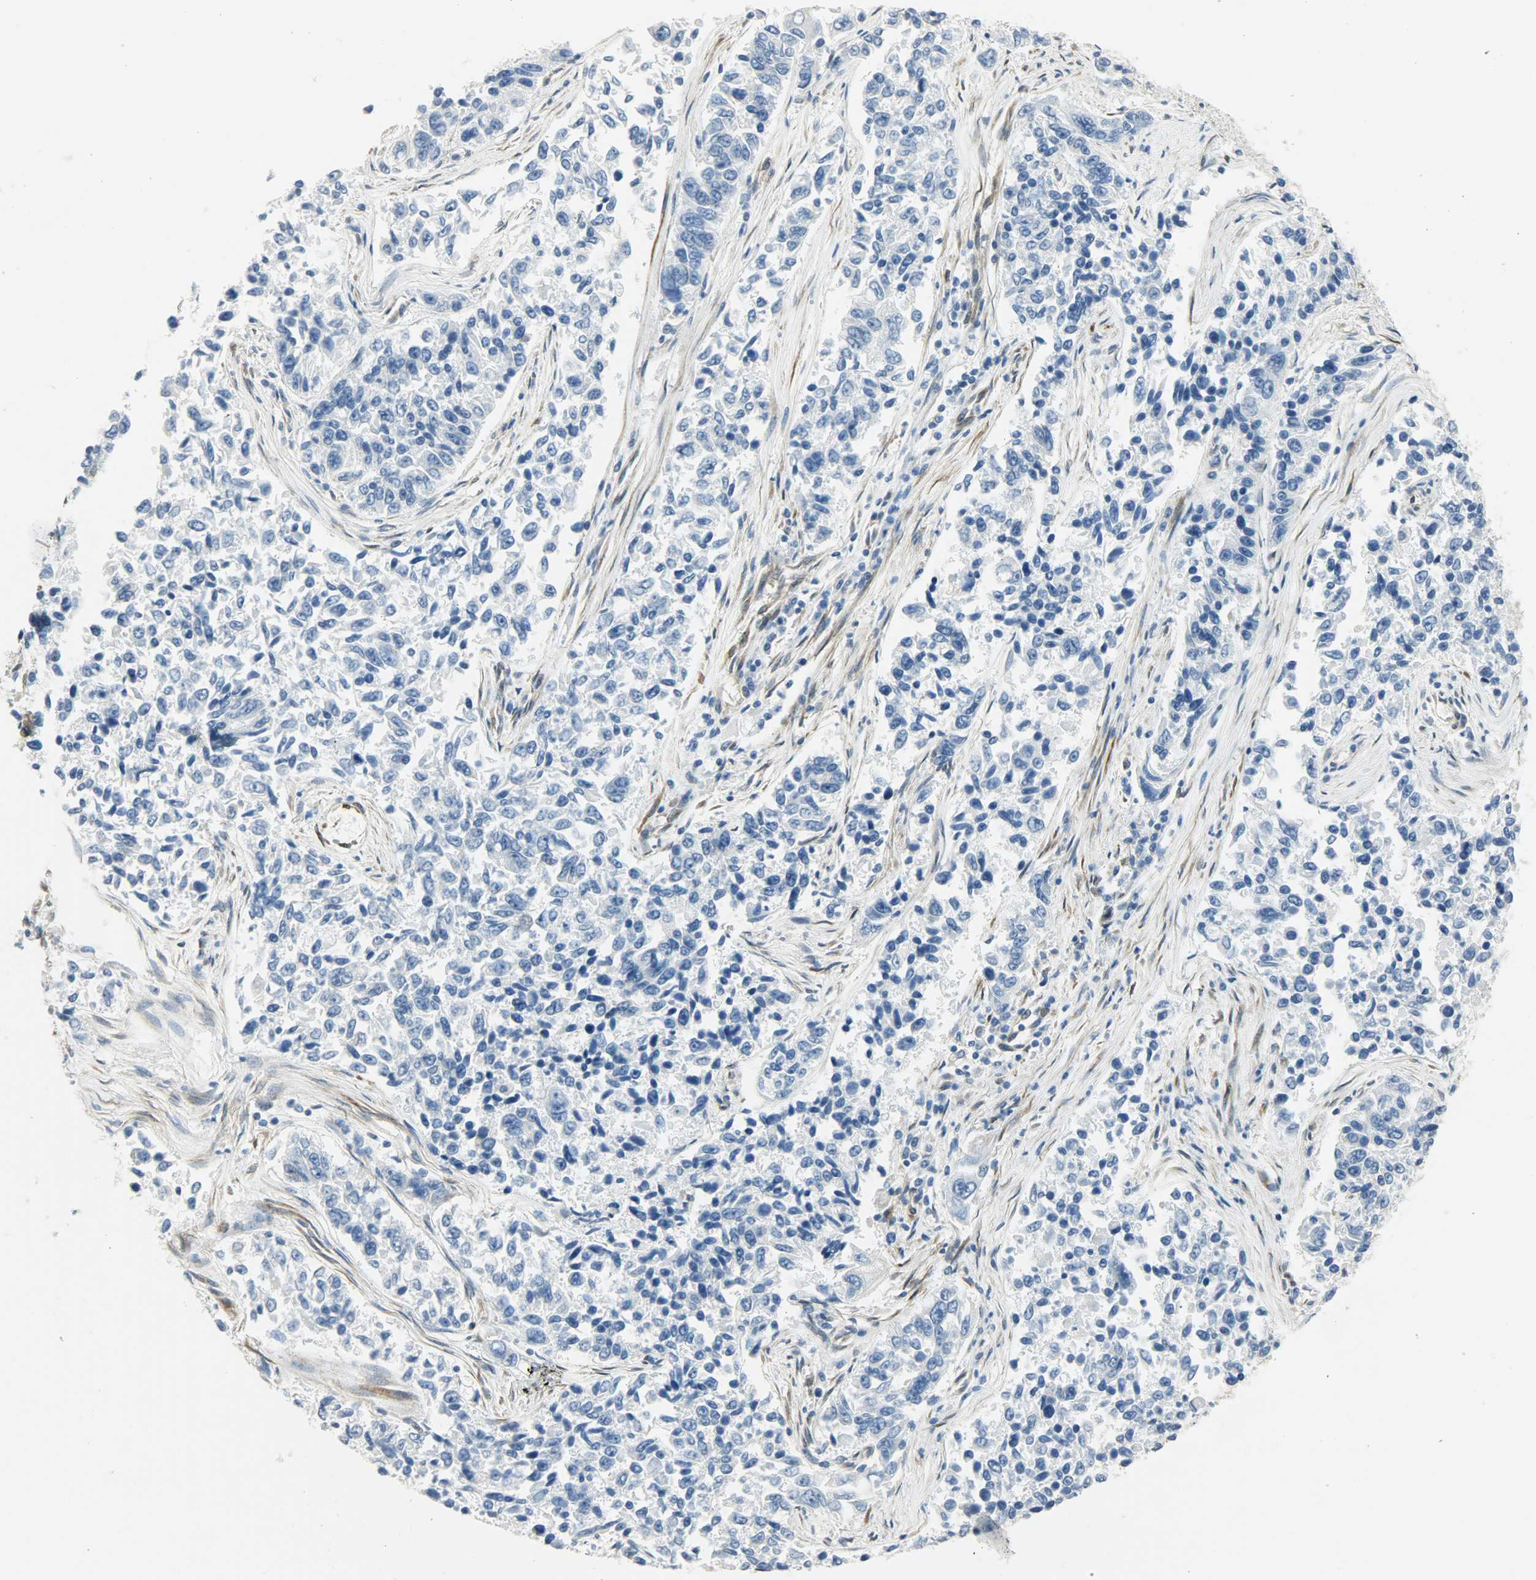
{"staining": {"intensity": "negative", "quantity": "none", "location": "none"}, "tissue": "lung cancer", "cell_type": "Tumor cells", "image_type": "cancer", "snomed": [{"axis": "morphology", "description": "Adenocarcinoma, NOS"}, {"axis": "topography", "description": "Lung"}], "caption": "The micrograph displays no staining of tumor cells in lung adenocarcinoma. (DAB (3,3'-diaminobenzidine) immunohistochemistry (IHC) with hematoxylin counter stain).", "gene": "PKD2", "patient": {"sex": "male", "age": 84}}